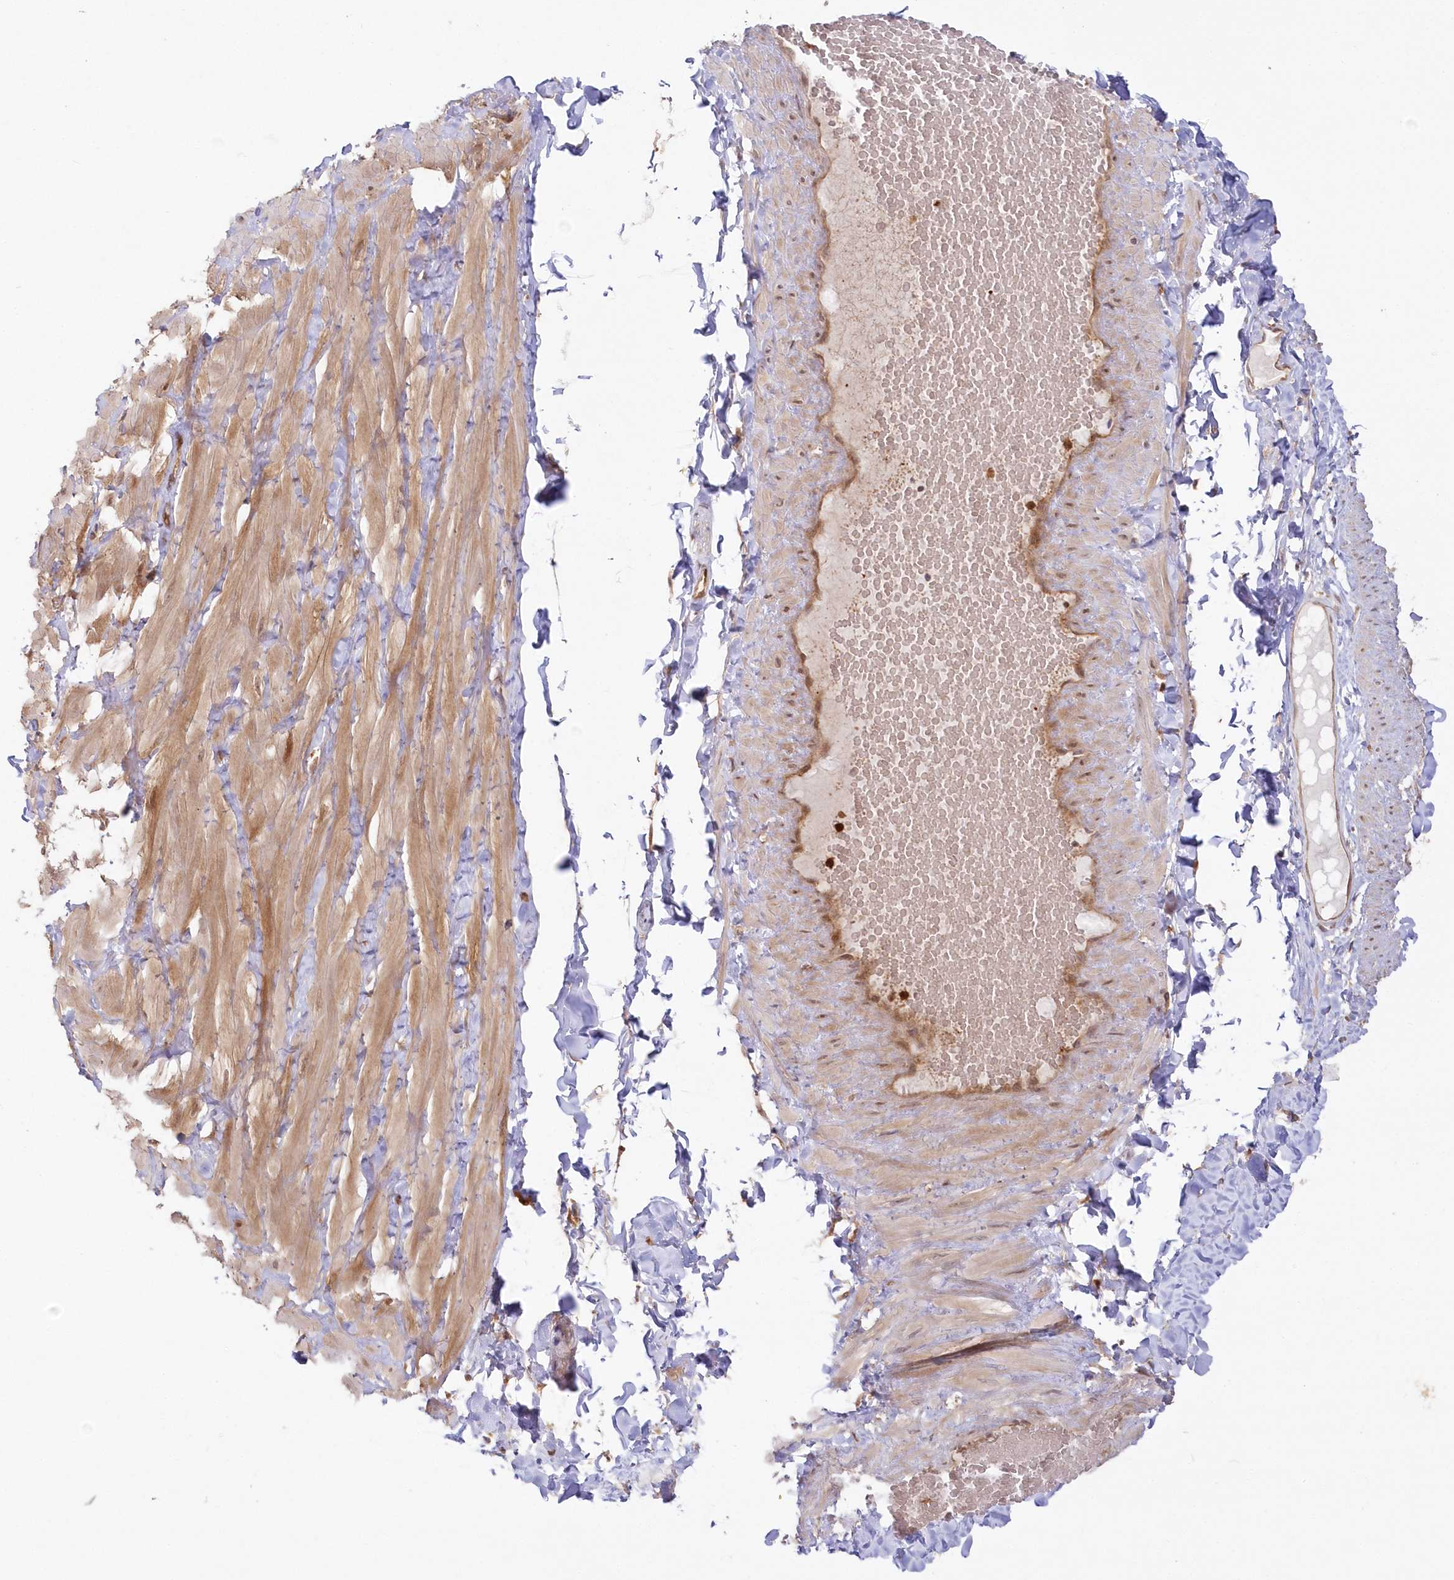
{"staining": {"intensity": "strong", "quantity": ">75%", "location": "cytoplasmic/membranous"}, "tissue": "adipose tissue", "cell_type": "Adipocytes", "image_type": "normal", "snomed": [{"axis": "morphology", "description": "Normal tissue, NOS"}, {"axis": "topography", "description": "Adipose tissue"}, {"axis": "topography", "description": "Vascular tissue"}, {"axis": "topography", "description": "Peripheral nerve tissue"}], "caption": "High-magnification brightfield microscopy of unremarkable adipose tissue stained with DAB (brown) and counterstained with hematoxylin (blue). adipocytes exhibit strong cytoplasmic/membranous staining is present in about>75% of cells. (DAB = brown stain, brightfield microscopy at high magnification).", "gene": "GBE1", "patient": {"sex": "male", "age": 25}}